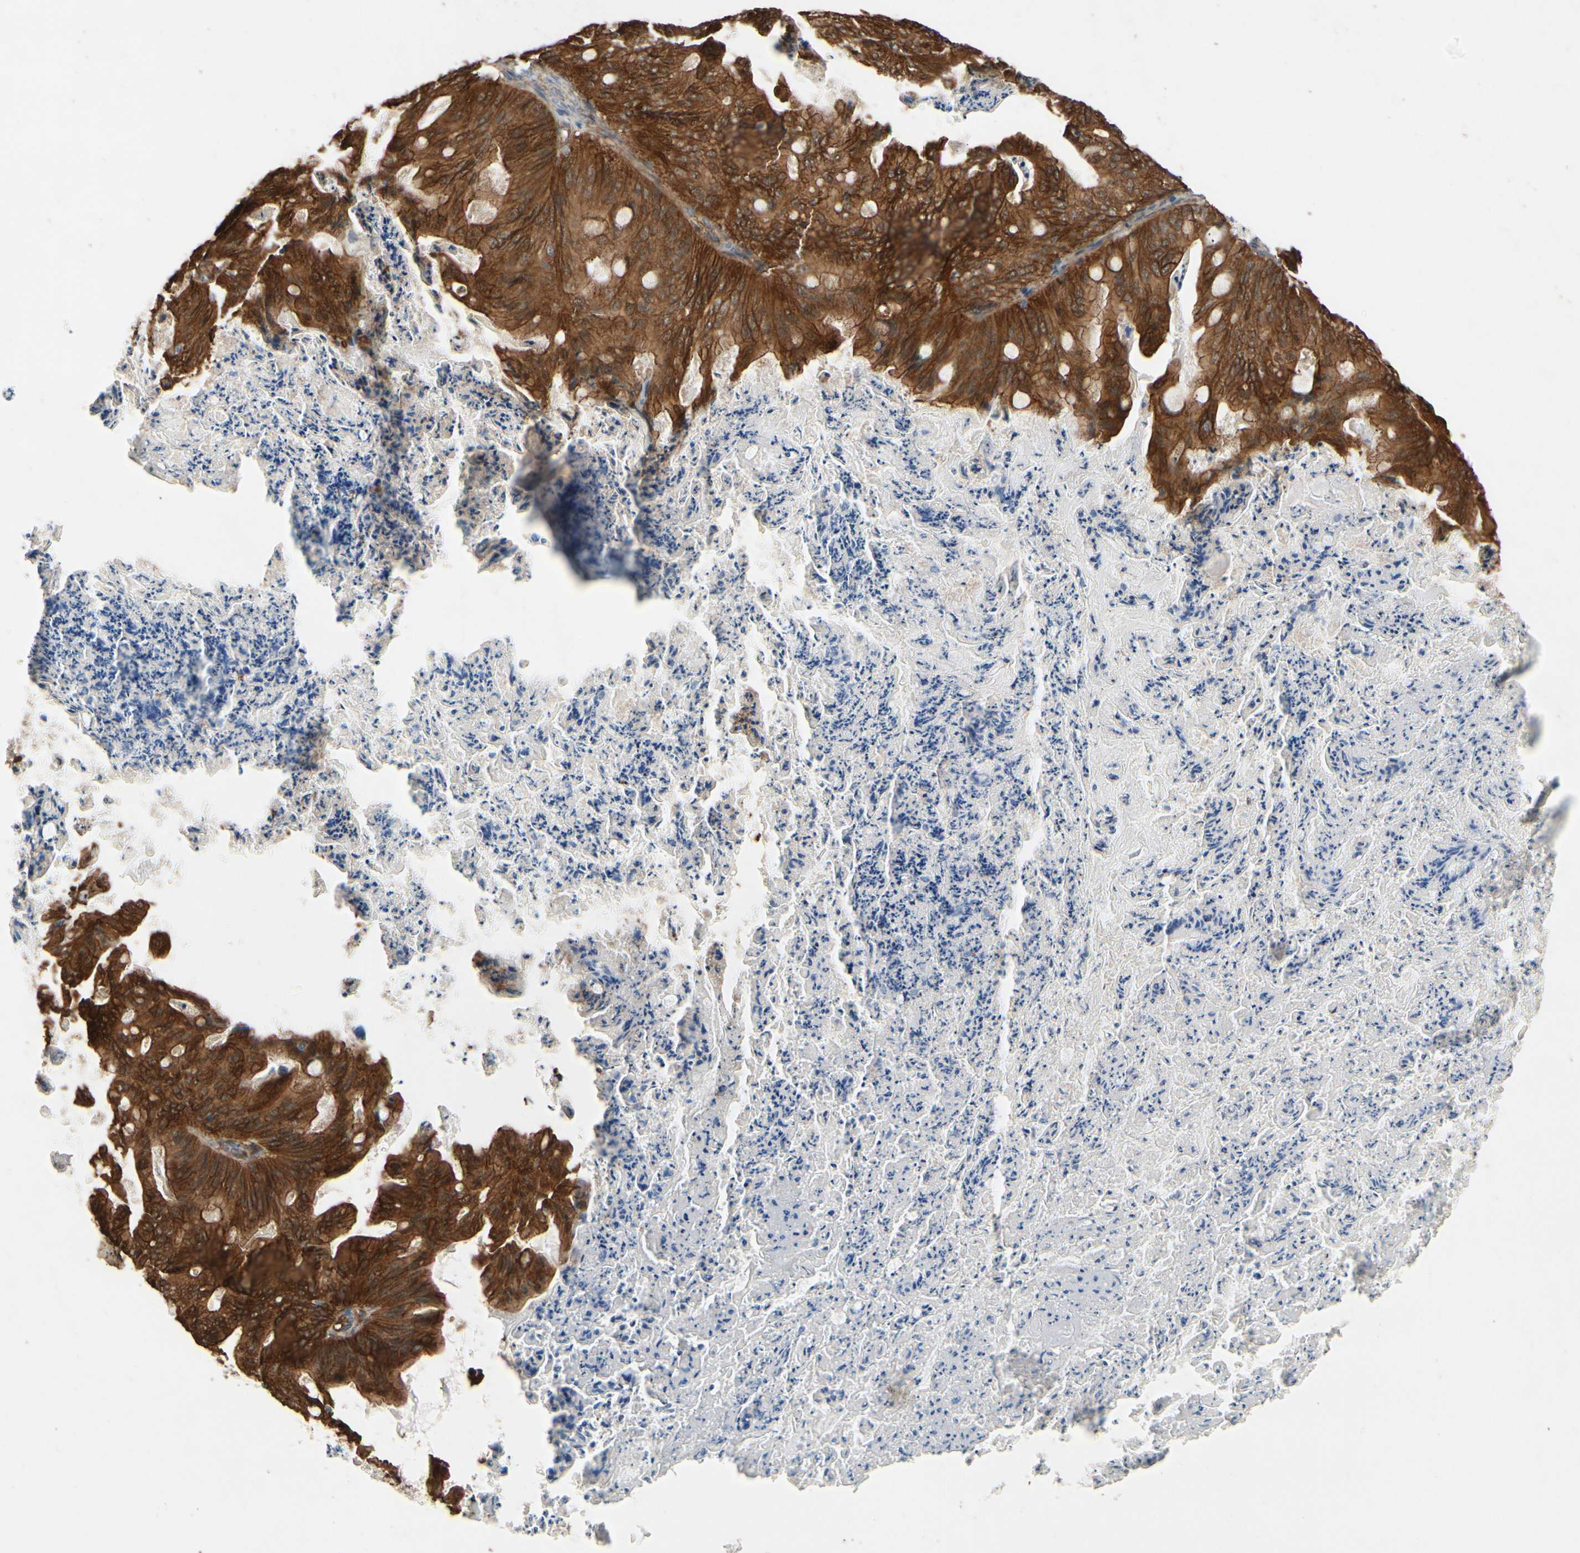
{"staining": {"intensity": "strong", "quantity": ">75%", "location": "cytoplasmic/membranous"}, "tissue": "ovarian cancer", "cell_type": "Tumor cells", "image_type": "cancer", "snomed": [{"axis": "morphology", "description": "Cystadenocarcinoma, mucinous, NOS"}, {"axis": "topography", "description": "Ovary"}], "caption": "The immunohistochemical stain labels strong cytoplasmic/membranous expression in tumor cells of mucinous cystadenocarcinoma (ovarian) tissue.", "gene": "CTTNBP2", "patient": {"sex": "female", "age": 36}}